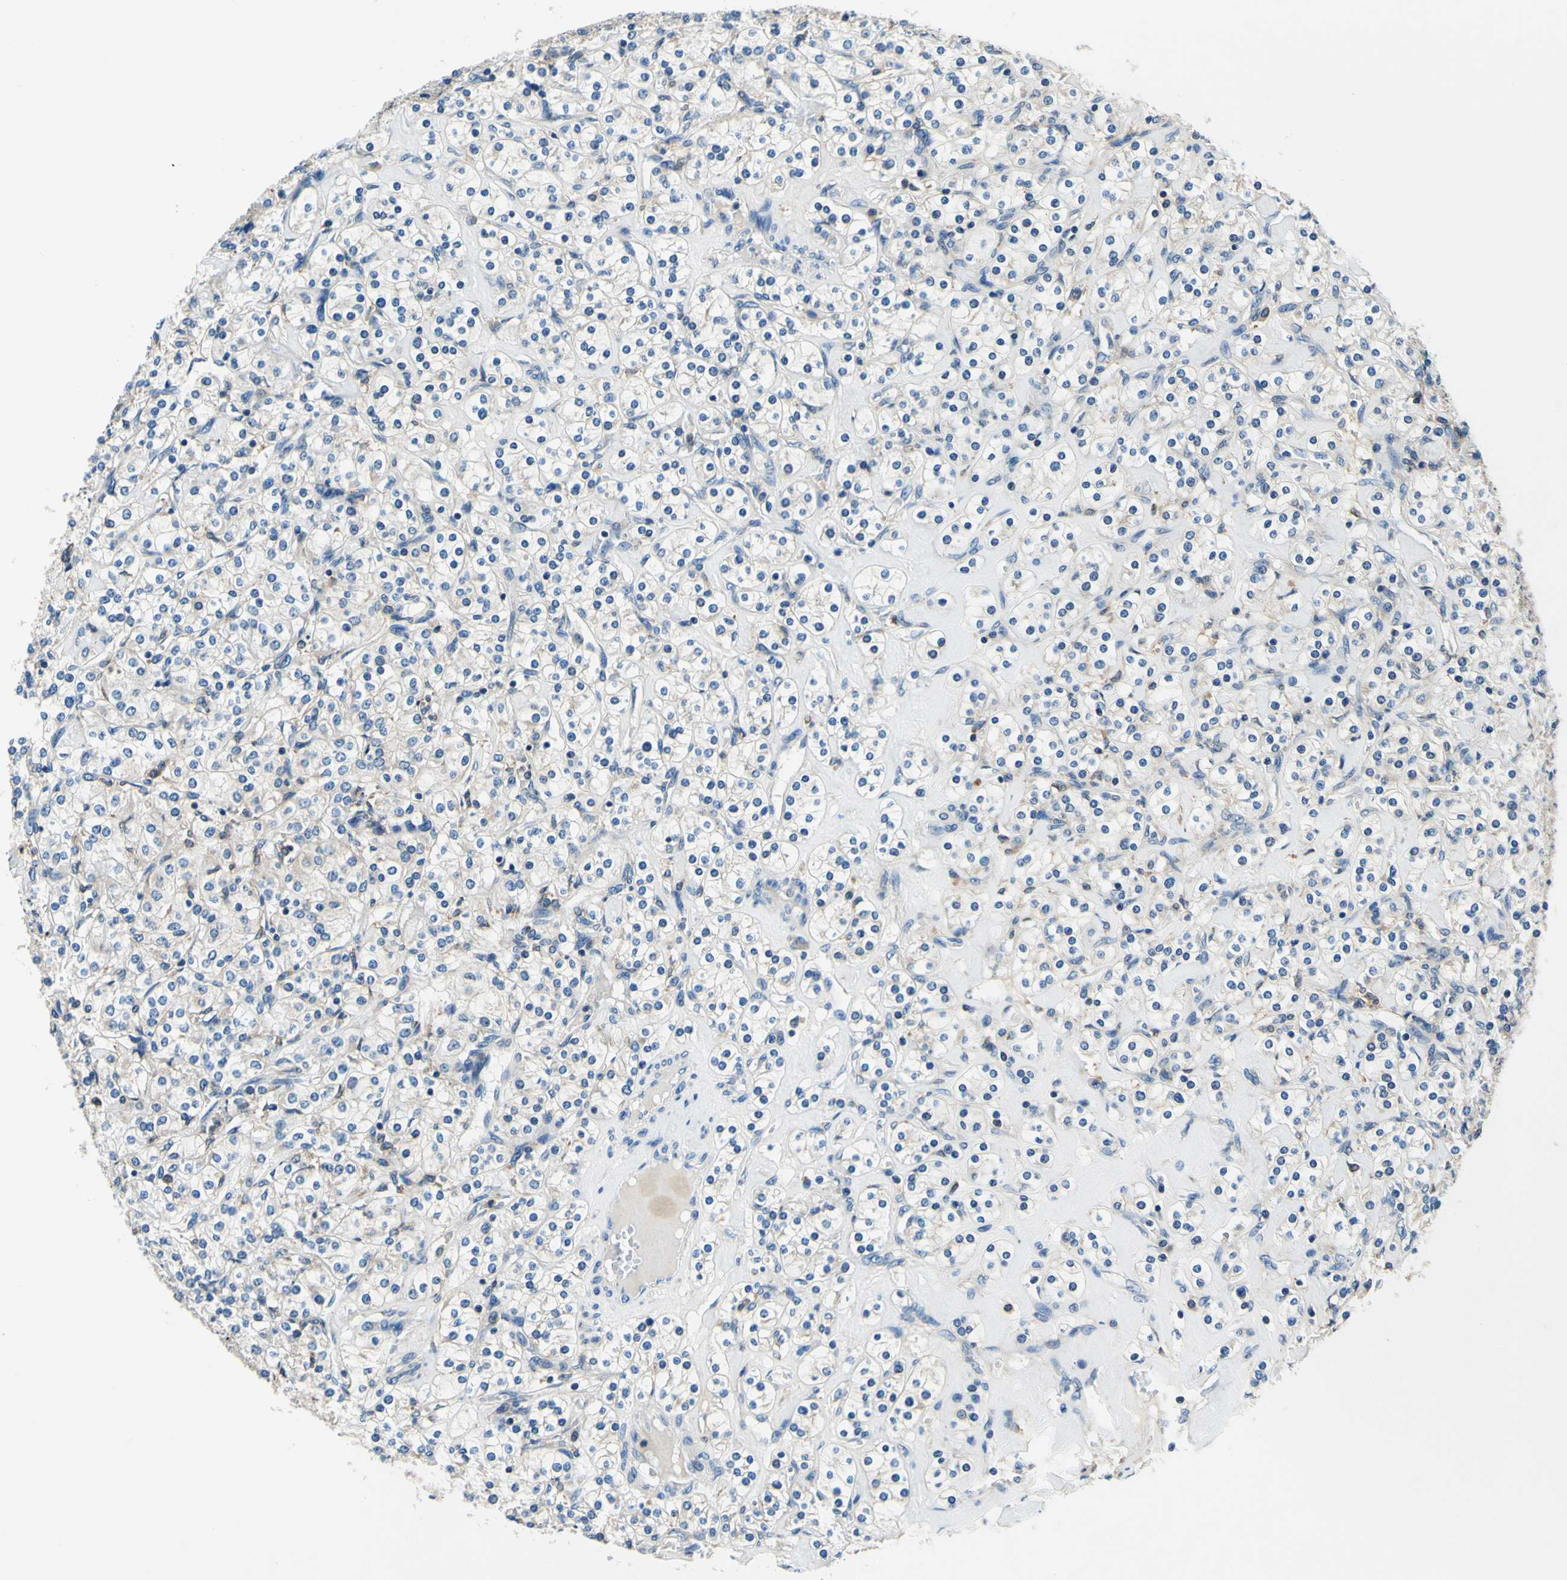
{"staining": {"intensity": "negative", "quantity": "none", "location": "none"}, "tissue": "renal cancer", "cell_type": "Tumor cells", "image_type": "cancer", "snomed": [{"axis": "morphology", "description": "Adenocarcinoma, NOS"}, {"axis": "topography", "description": "Kidney"}], "caption": "DAB immunohistochemical staining of human adenocarcinoma (renal) shows no significant positivity in tumor cells.", "gene": "PLA2G4A", "patient": {"sex": "male", "age": 77}}